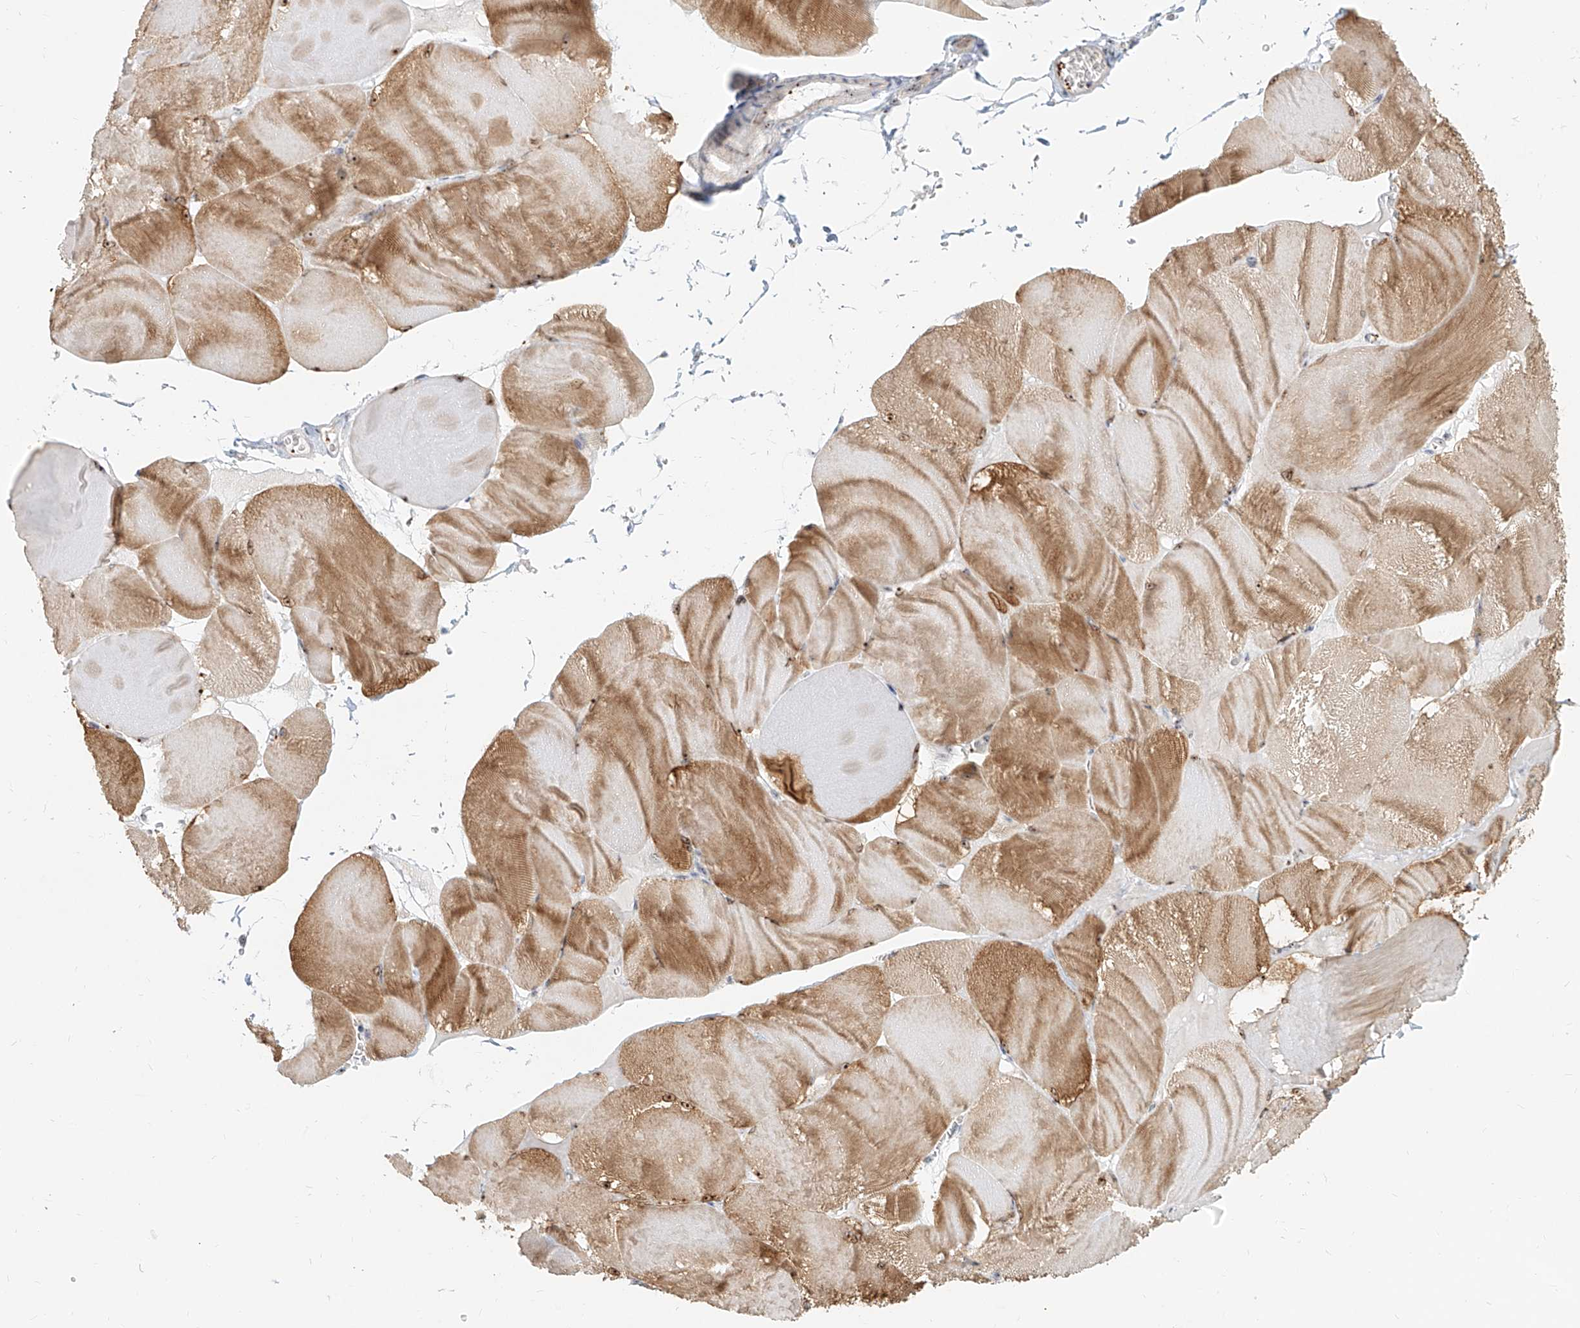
{"staining": {"intensity": "moderate", "quantity": ">75%", "location": "cytoplasmic/membranous"}, "tissue": "skeletal muscle", "cell_type": "Myocytes", "image_type": "normal", "snomed": [{"axis": "morphology", "description": "Normal tissue, NOS"}, {"axis": "morphology", "description": "Basal cell carcinoma"}, {"axis": "topography", "description": "Skeletal muscle"}], "caption": "Brown immunohistochemical staining in normal human skeletal muscle demonstrates moderate cytoplasmic/membranous staining in approximately >75% of myocytes. (DAB IHC with brightfield microscopy, high magnification).", "gene": "BYSL", "patient": {"sex": "female", "age": 64}}